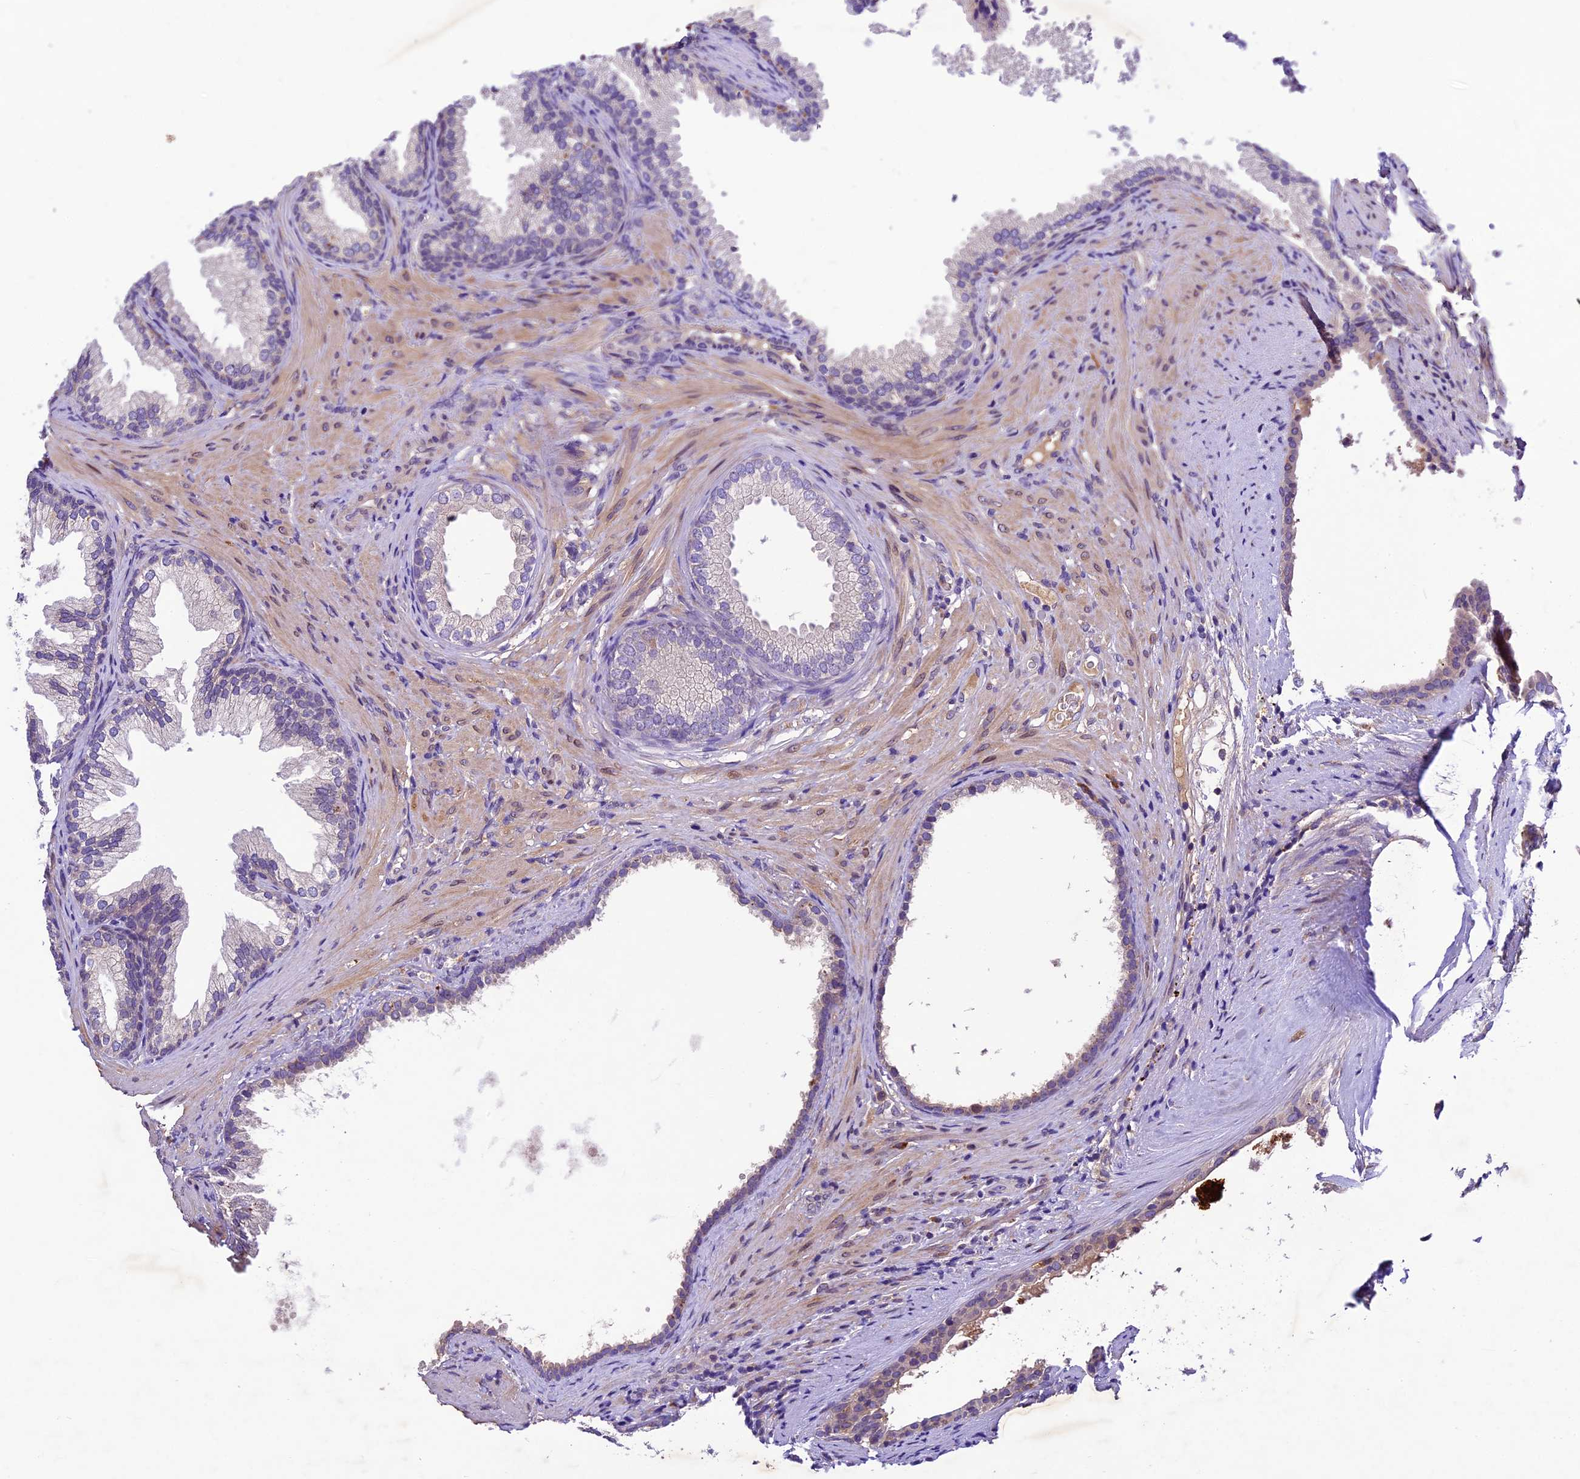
{"staining": {"intensity": "moderate", "quantity": "<25%", "location": "cytoplasmic/membranous"}, "tissue": "prostate", "cell_type": "Glandular cells", "image_type": "normal", "snomed": [{"axis": "morphology", "description": "Normal tissue, NOS"}, {"axis": "topography", "description": "Prostate"}], "caption": "Benign prostate exhibits moderate cytoplasmic/membranous positivity in about <25% of glandular cells, visualized by immunohistochemistry.", "gene": "CILP2", "patient": {"sex": "male", "age": 76}}